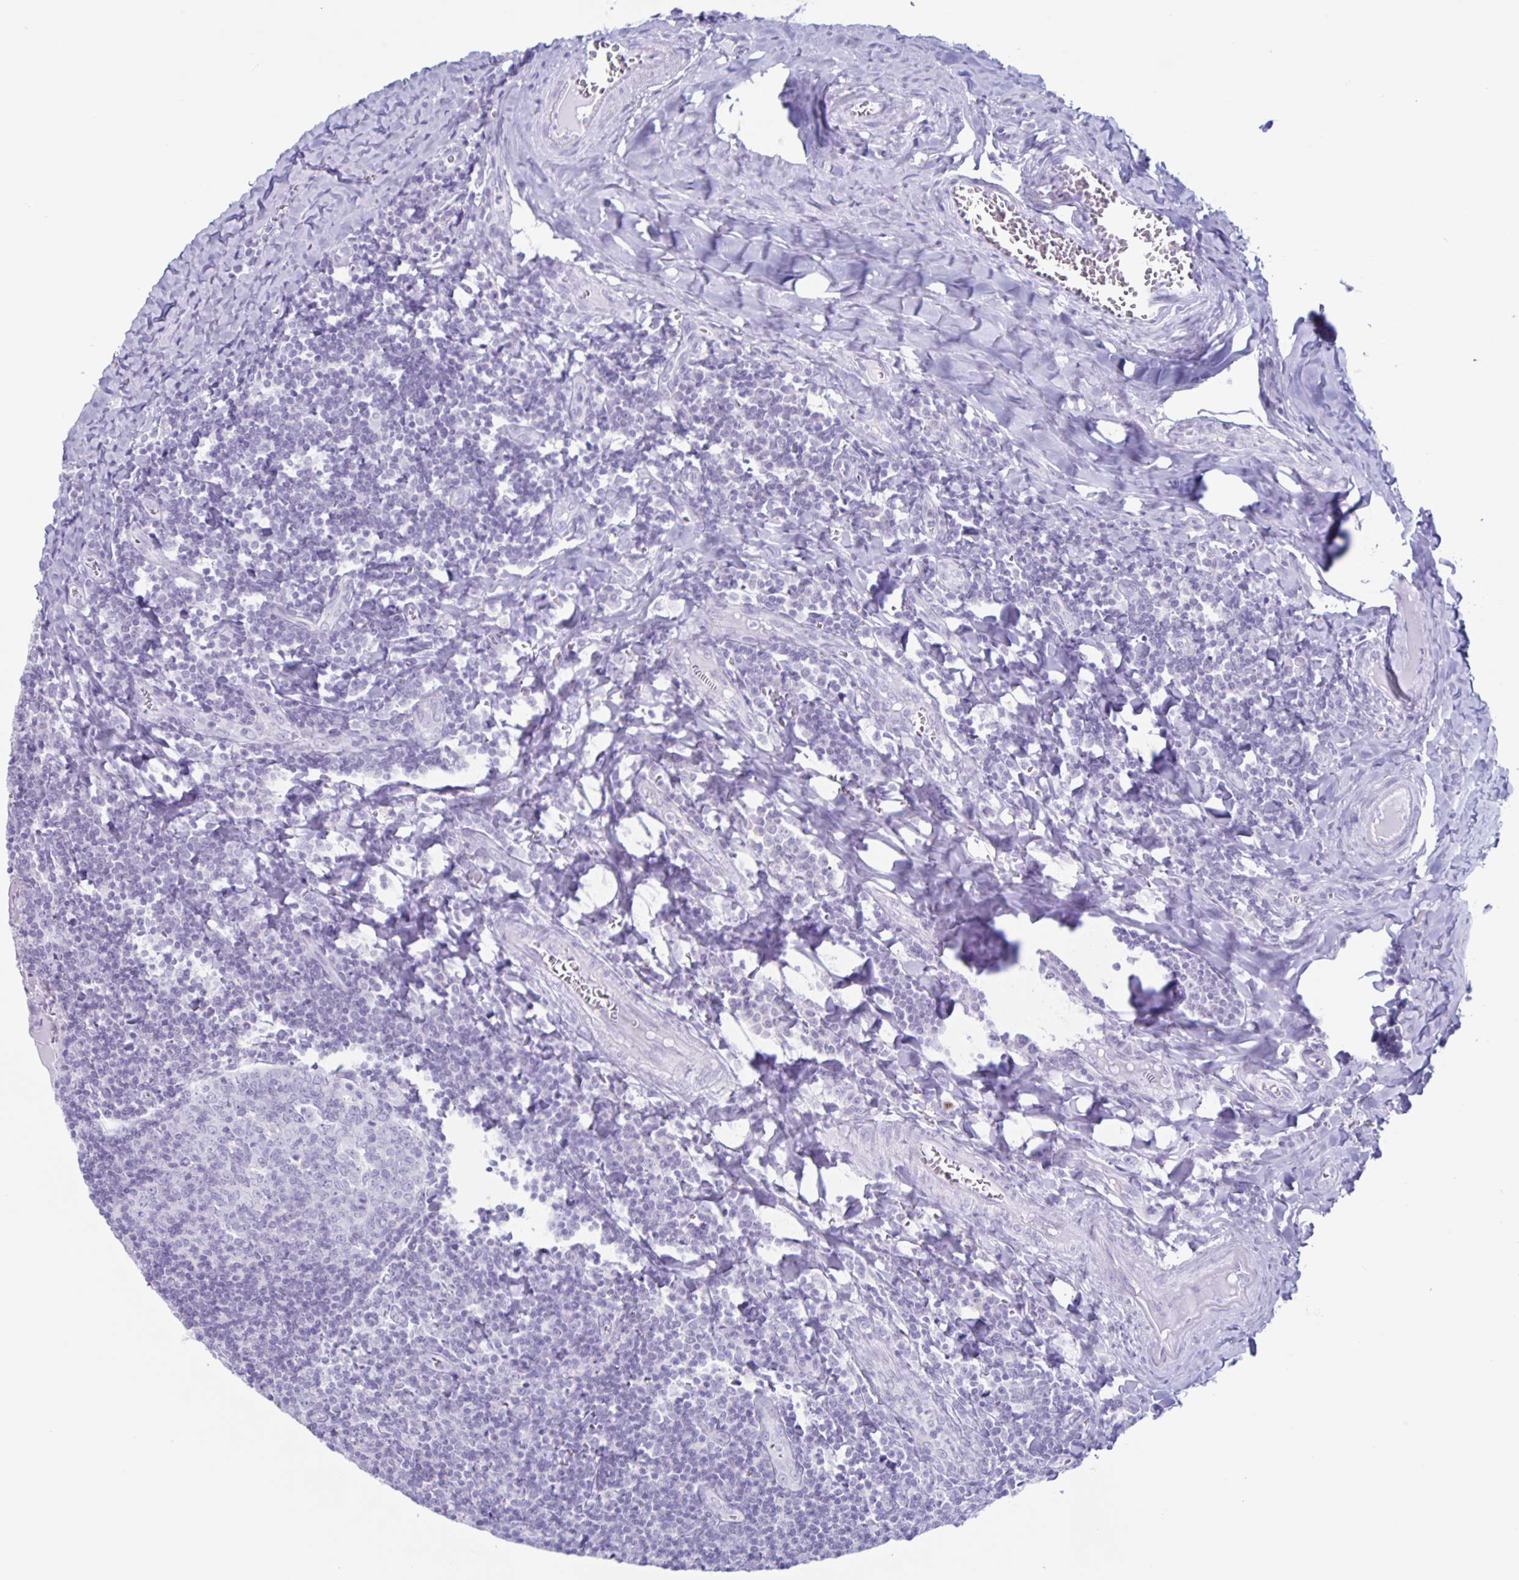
{"staining": {"intensity": "negative", "quantity": "none", "location": "none"}, "tissue": "tonsil", "cell_type": "Germinal center cells", "image_type": "normal", "snomed": [{"axis": "morphology", "description": "Normal tissue, NOS"}, {"axis": "morphology", "description": "Inflammation, NOS"}, {"axis": "topography", "description": "Tonsil"}], "caption": "Human tonsil stained for a protein using IHC displays no staining in germinal center cells.", "gene": "CT45A10", "patient": {"sex": "female", "age": 31}}